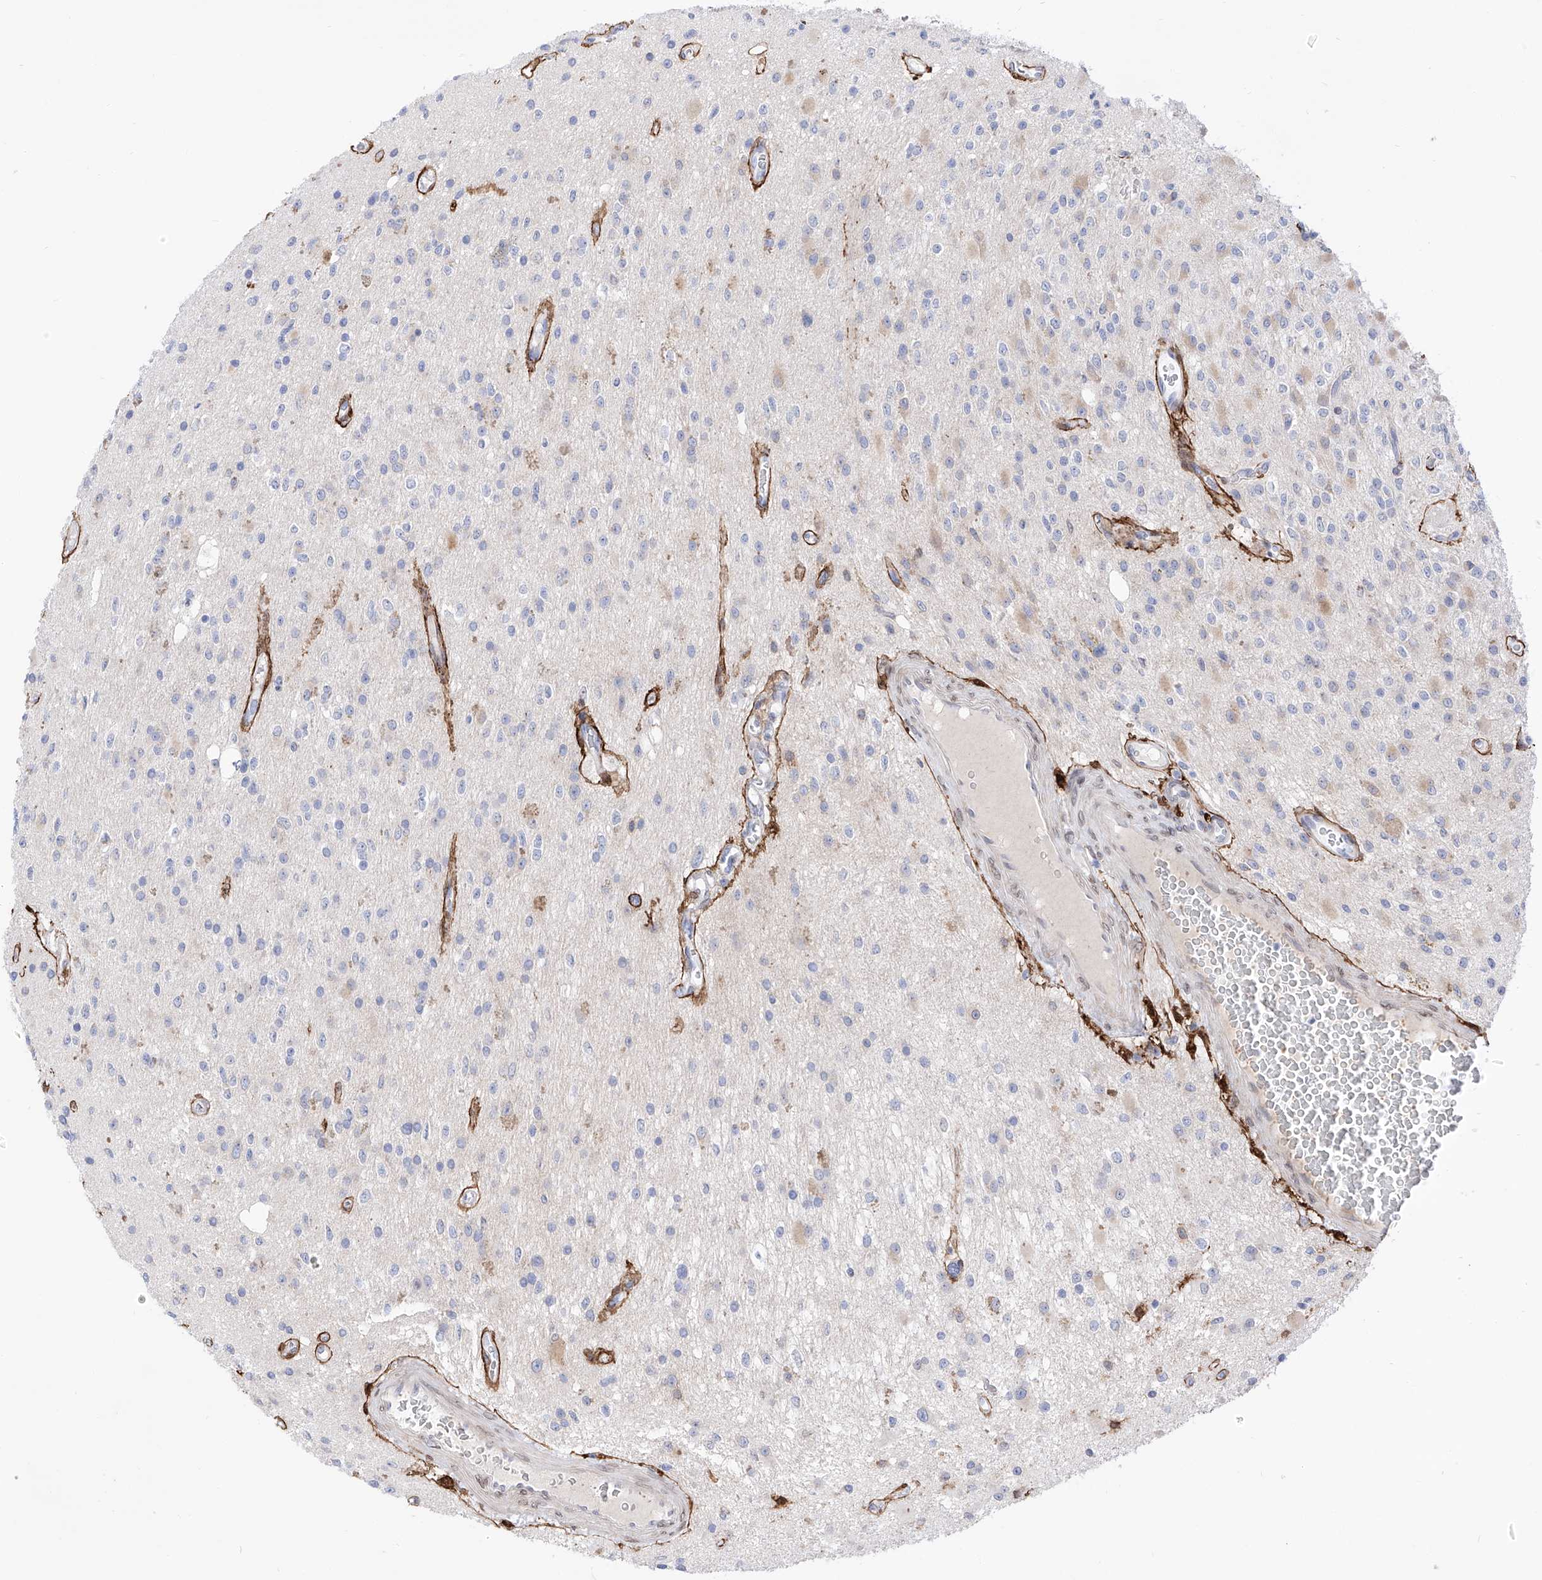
{"staining": {"intensity": "negative", "quantity": "none", "location": "none"}, "tissue": "glioma", "cell_type": "Tumor cells", "image_type": "cancer", "snomed": [{"axis": "morphology", "description": "Glioma, malignant, High grade"}, {"axis": "topography", "description": "Brain"}], "caption": "This photomicrograph is of malignant high-grade glioma stained with IHC to label a protein in brown with the nuclei are counter-stained blue. There is no expression in tumor cells.", "gene": "LCLAT1", "patient": {"sex": "male", "age": 34}}